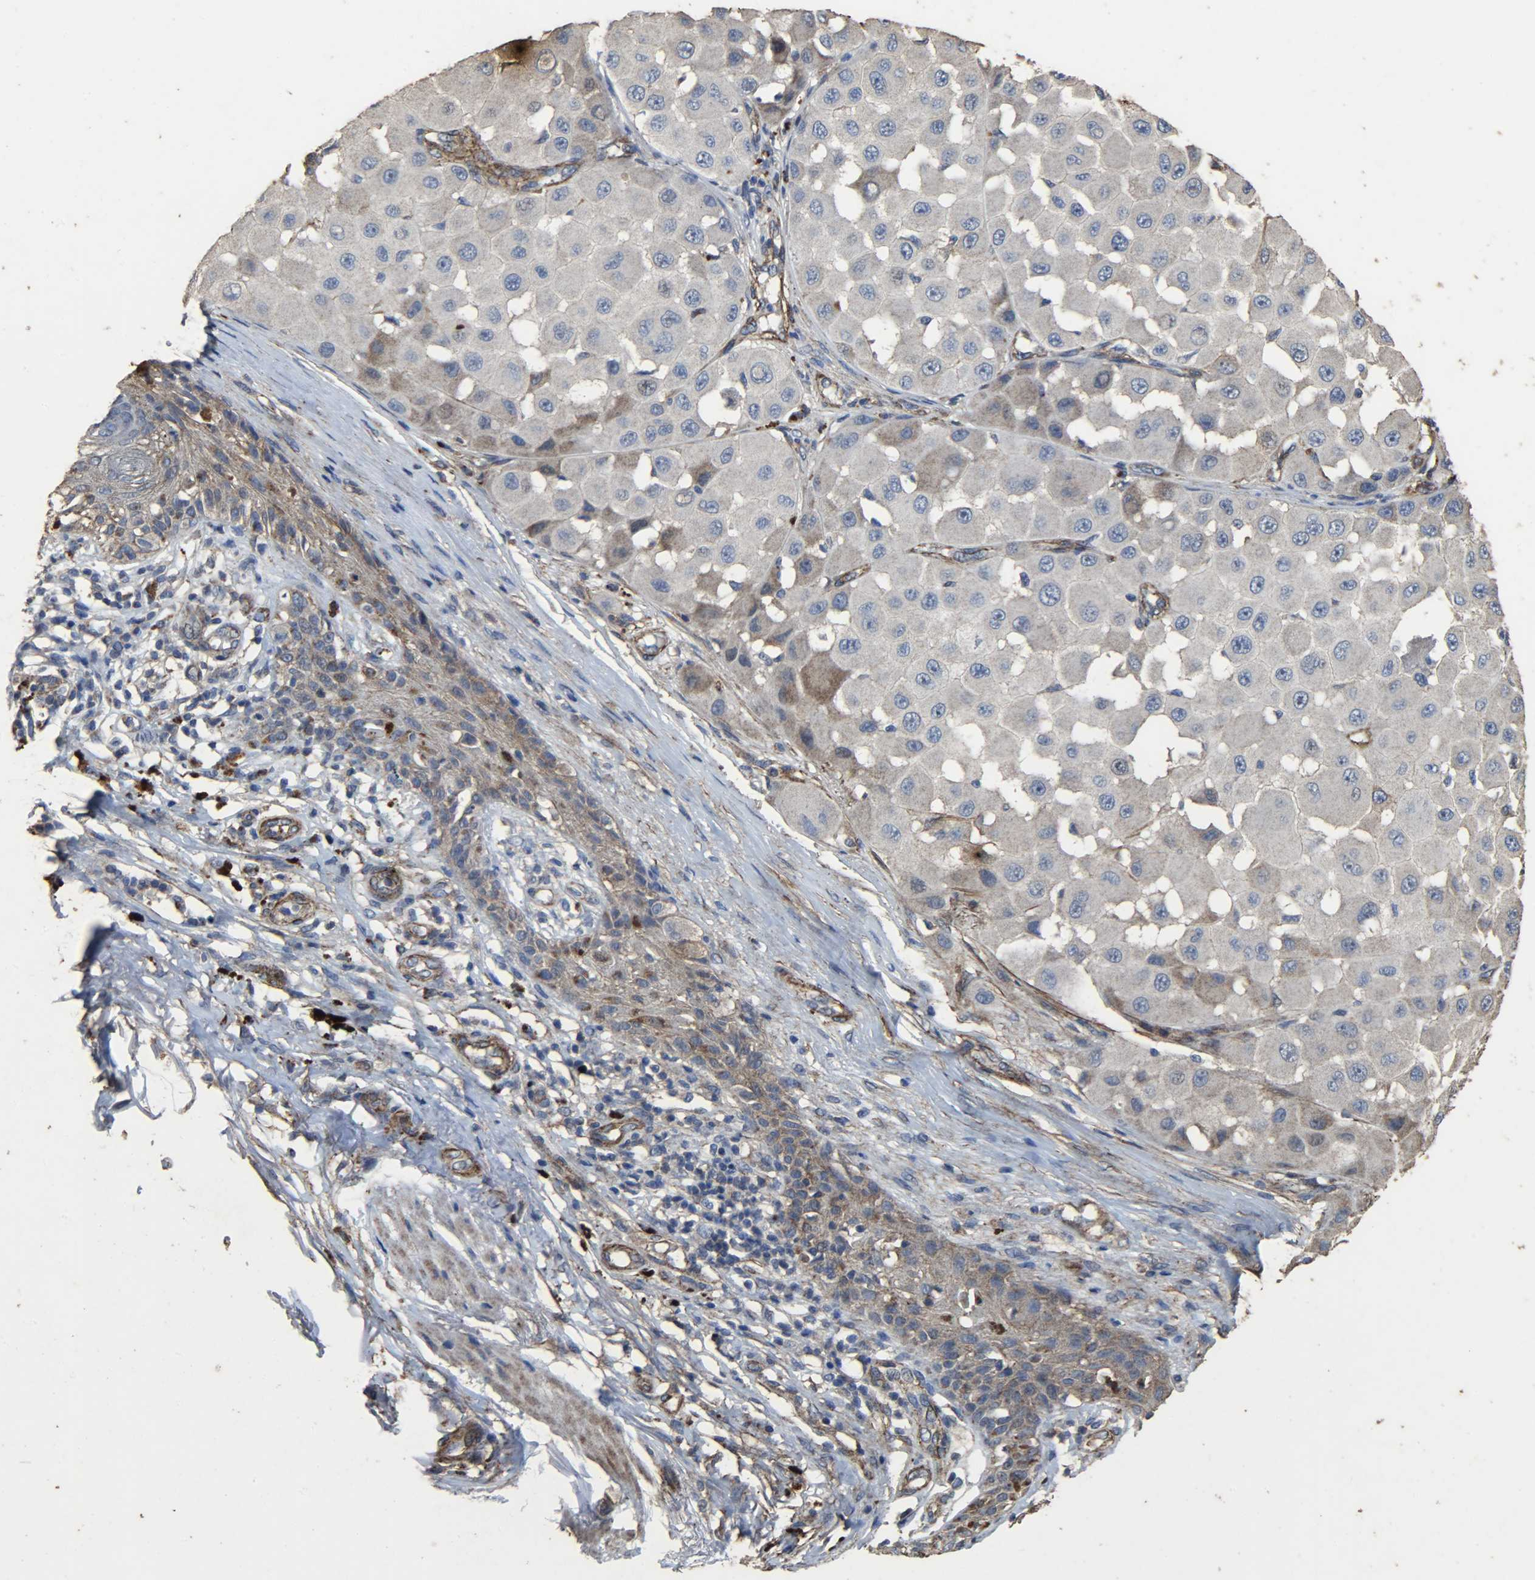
{"staining": {"intensity": "weak", "quantity": "<25%", "location": "cytoplasmic/membranous"}, "tissue": "melanoma", "cell_type": "Tumor cells", "image_type": "cancer", "snomed": [{"axis": "morphology", "description": "Malignant melanoma, NOS"}, {"axis": "topography", "description": "Skin"}], "caption": "There is no significant expression in tumor cells of melanoma.", "gene": "TPM4", "patient": {"sex": "female", "age": 81}}